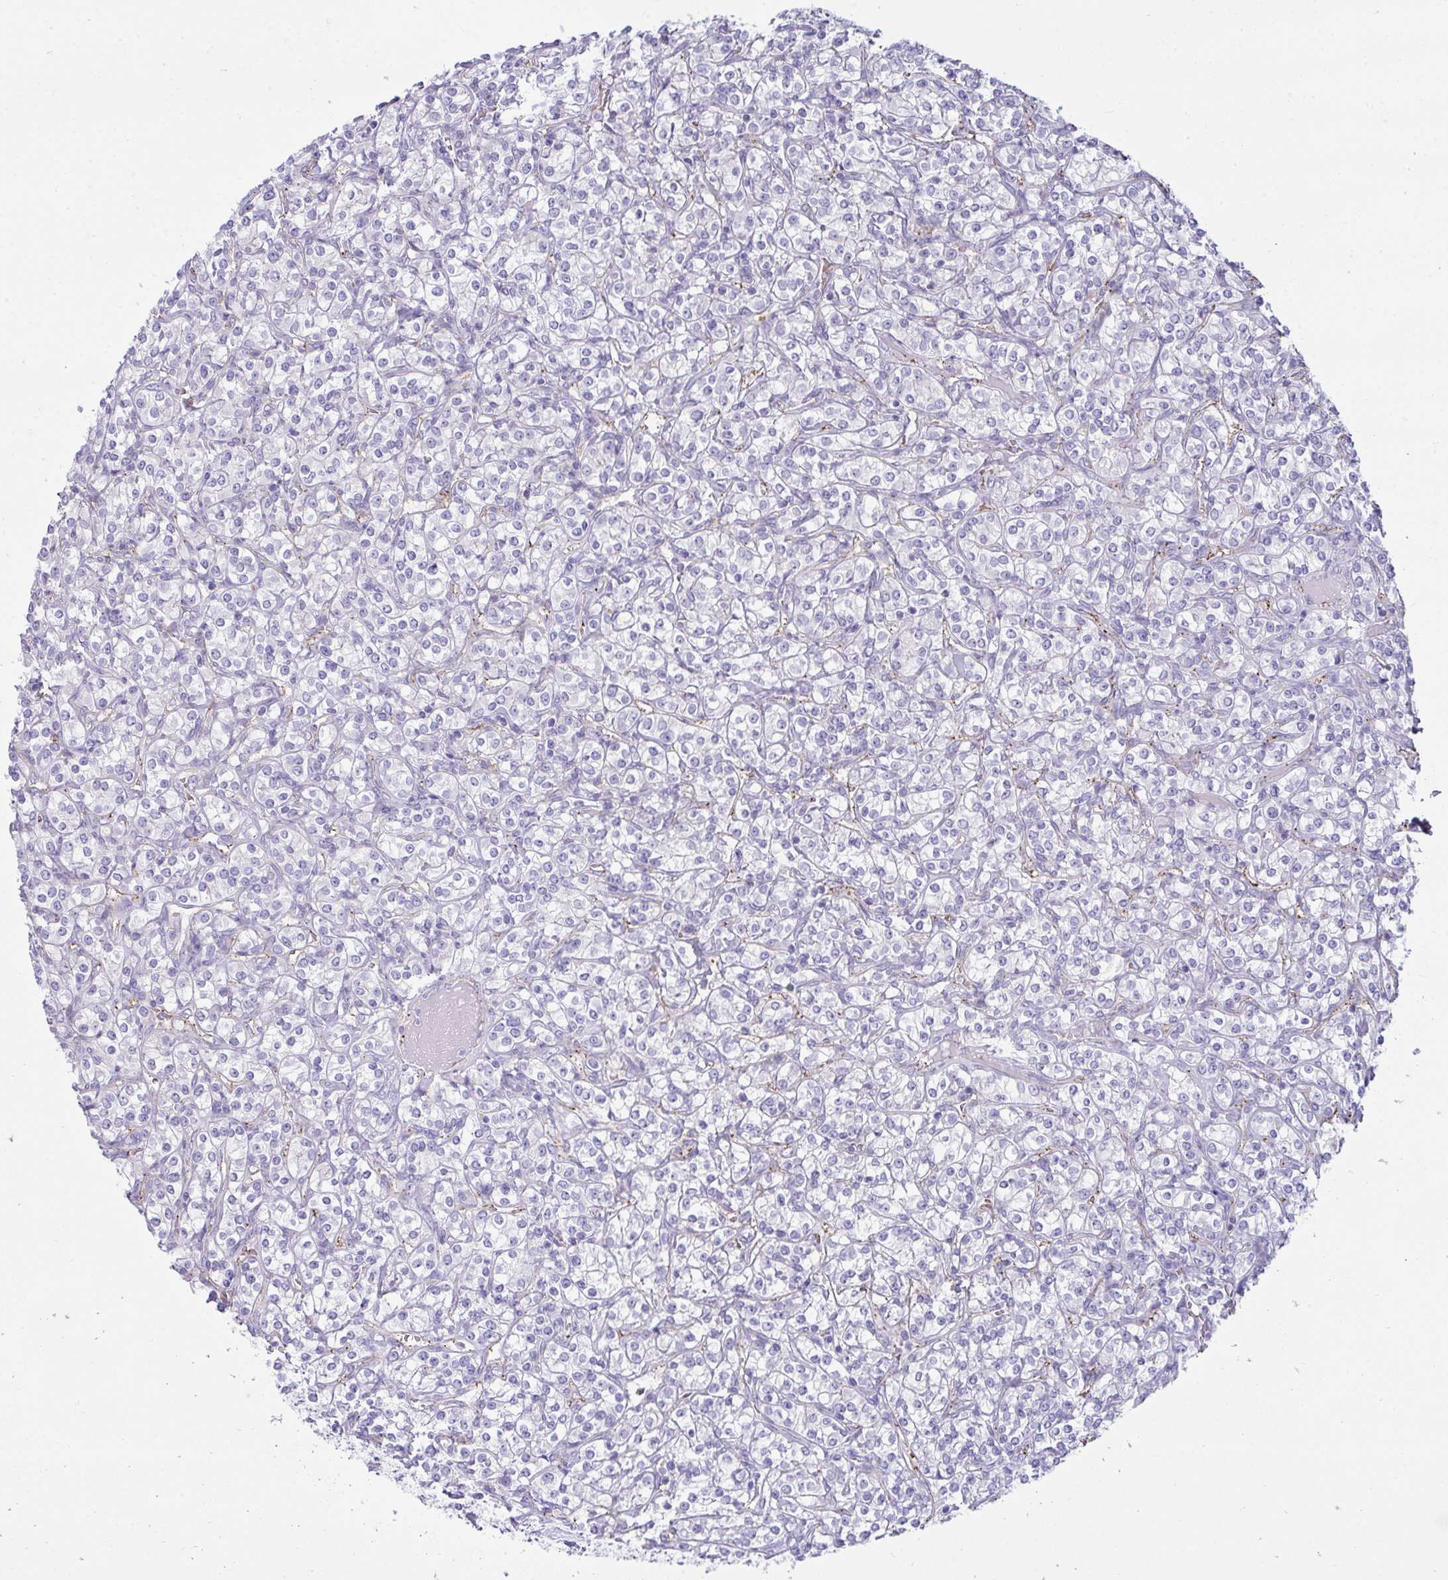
{"staining": {"intensity": "negative", "quantity": "none", "location": "none"}, "tissue": "renal cancer", "cell_type": "Tumor cells", "image_type": "cancer", "snomed": [{"axis": "morphology", "description": "Adenocarcinoma, NOS"}, {"axis": "topography", "description": "Kidney"}], "caption": "This is an immunohistochemistry micrograph of renal cancer. There is no staining in tumor cells.", "gene": "UBL3", "patient": {"sex": "male", "age": 77}}